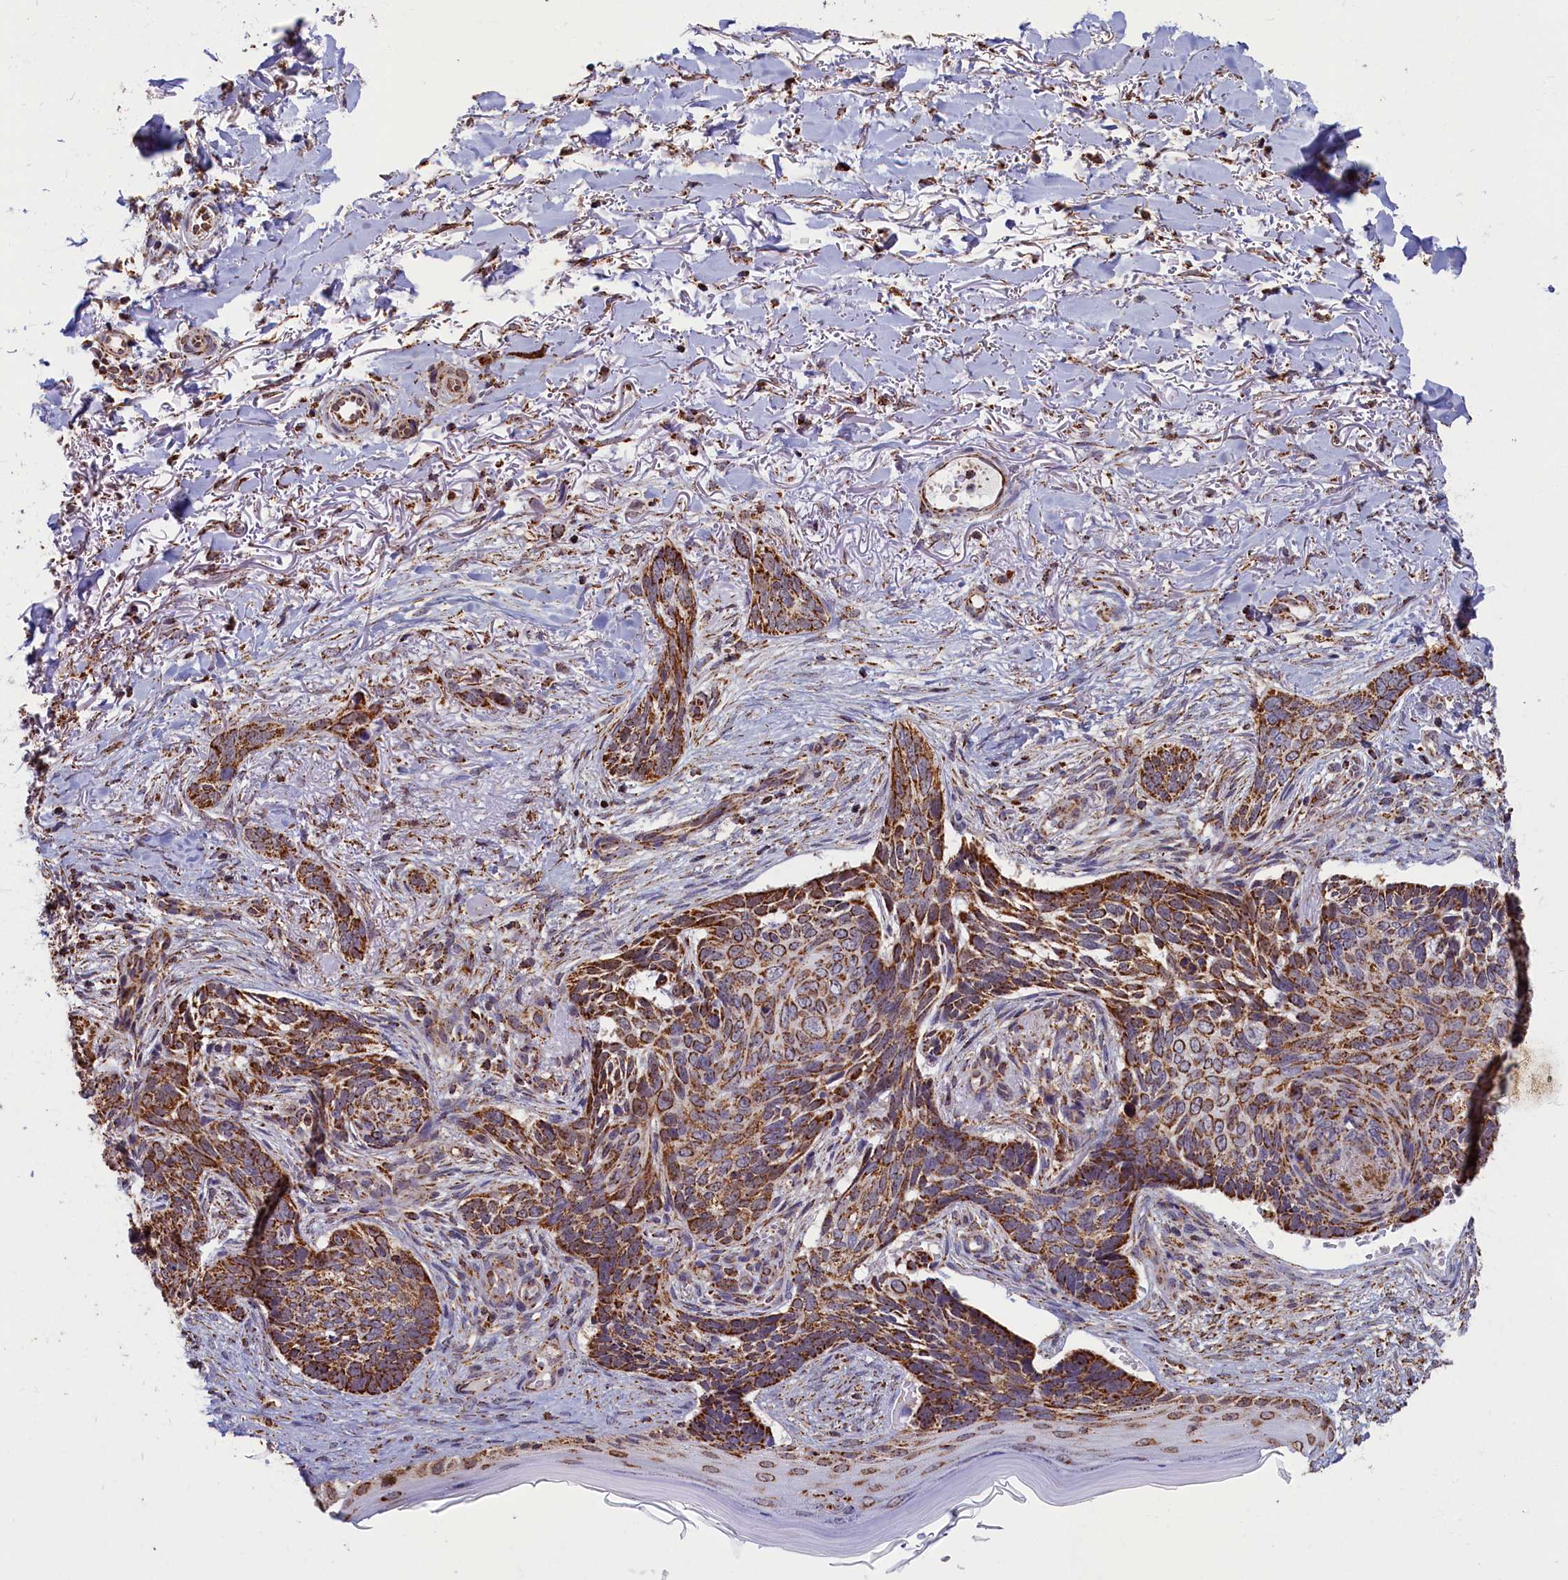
{"staining": {"intensity": "moderate", "quantity": ">75%", "location": "cytoplasmic/membranous"}, "tissue": "skin cancer", "cell_type": "Tumor cells", "image_type": "cancer", "snomed": [{"axis": "morphology", "description": "Normal tissue, NOS"}, {"axis": "morphology", "description": "Basal cell carcinoma"}, {"axis": "topography", "description": "Skin"}], "caption": "Human basal cell carcinoma (skin) stained for a protein (brown) shows moderate cytoplasmic/membranous positive positivity in approximately >75% of tumor cells.", "gene": "SPR", "patient": {"sex": "female", "age": 67}}